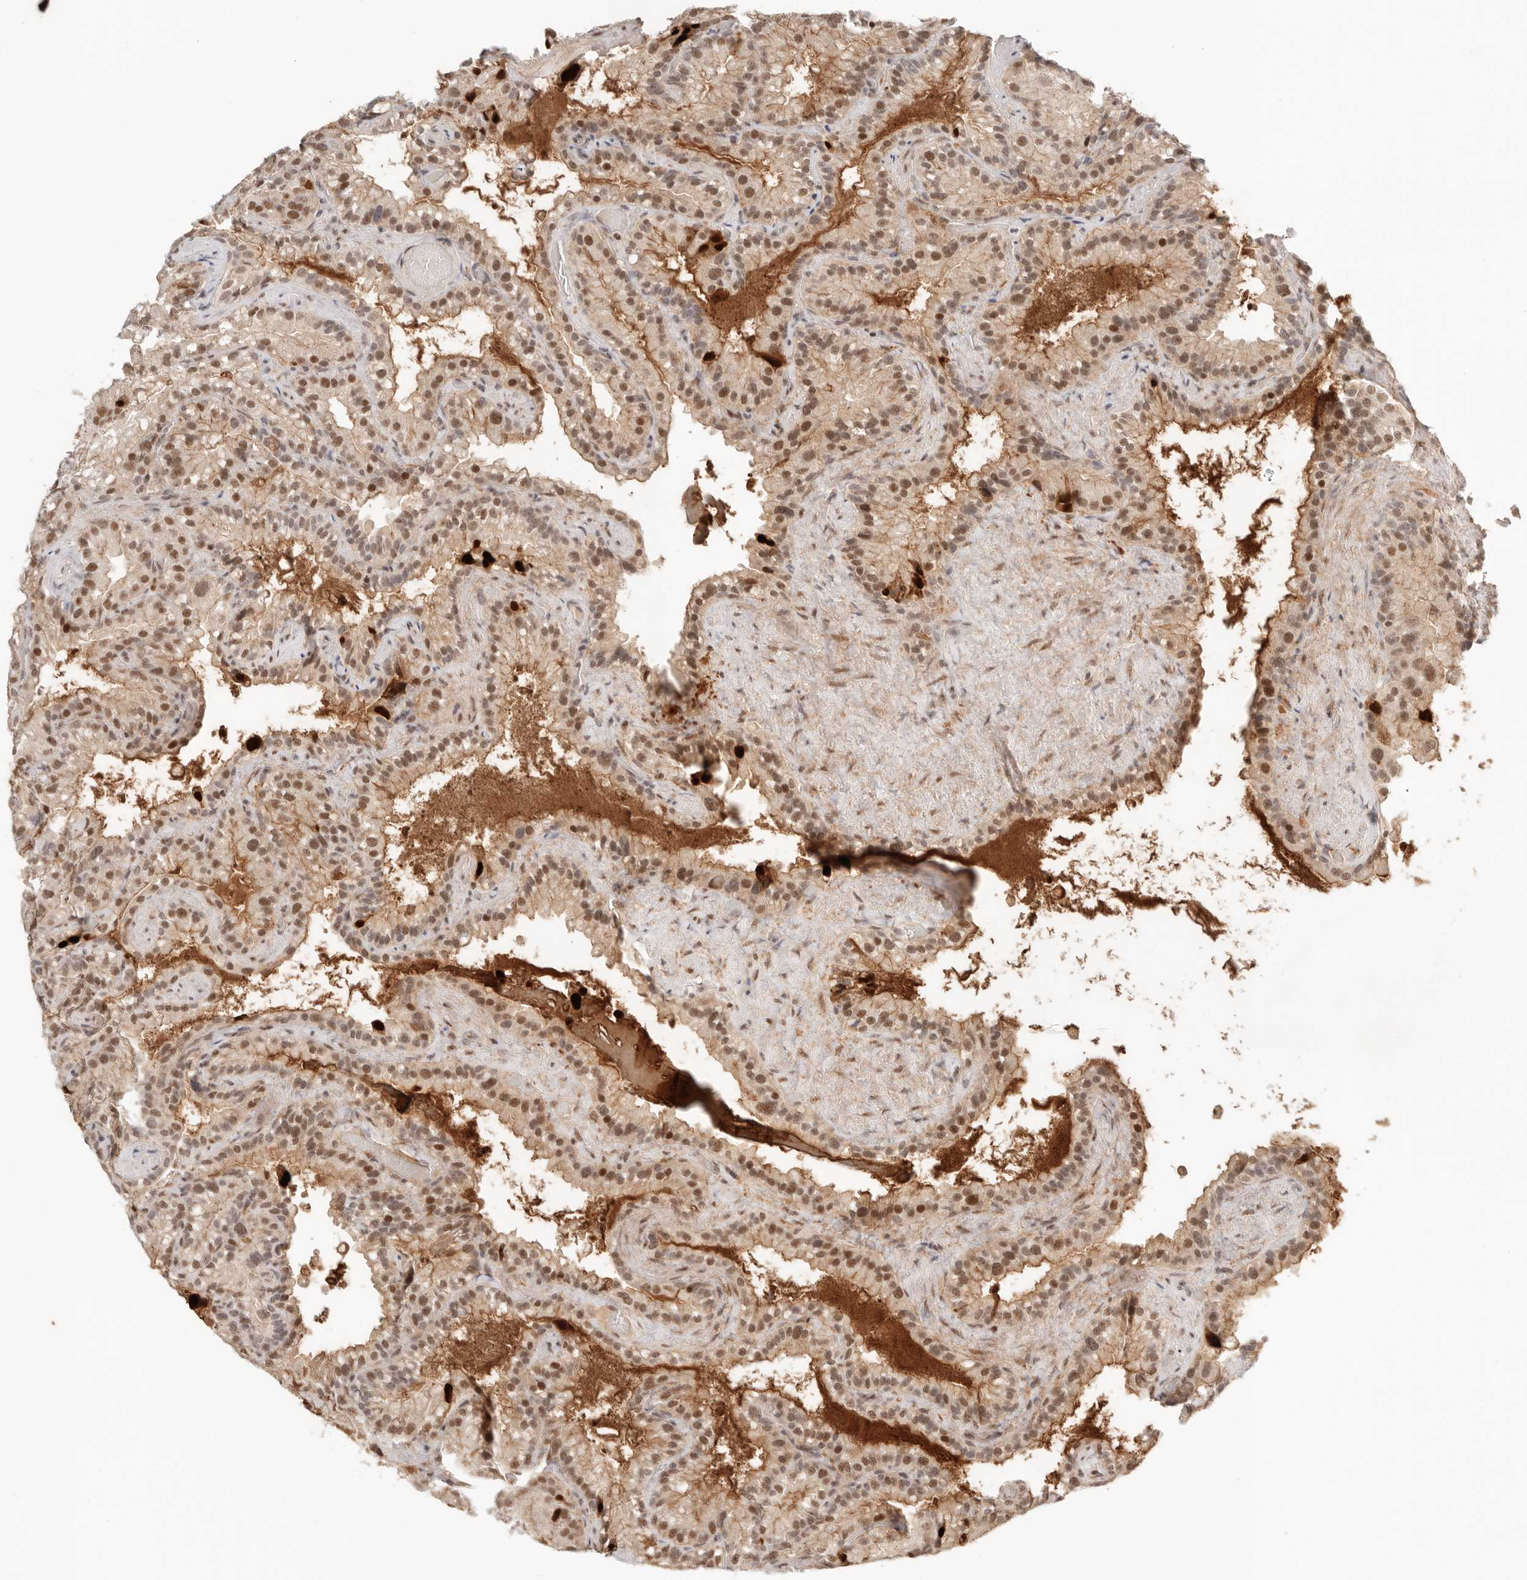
{"staining": {"intensity": "moderate", "quantity": ">75%", "location": "nuclear"}, "tissue": "seminal vesicle", "cell_type": "Glandular cells", "image_type": "normal", "snomed": [{"axis": "morphology", "description": "Normal tissue, NOS"}, {"axis": "topography", "description": "Prostate"}, {"axis": "topography", "description": "Seminal veicle"}], "caption": "IHC (DAB (3,3'-diaminobenzidine)) staining of unremarkable human seminal vesicle reveals moderate nuclear protein expression in approximately >75% of glandular cells. The protein of interest is shown in brown color, while the nuclei are stained blue.", "gene": "GTF2E2", "patient": {"sex": "male", "age": 68}}